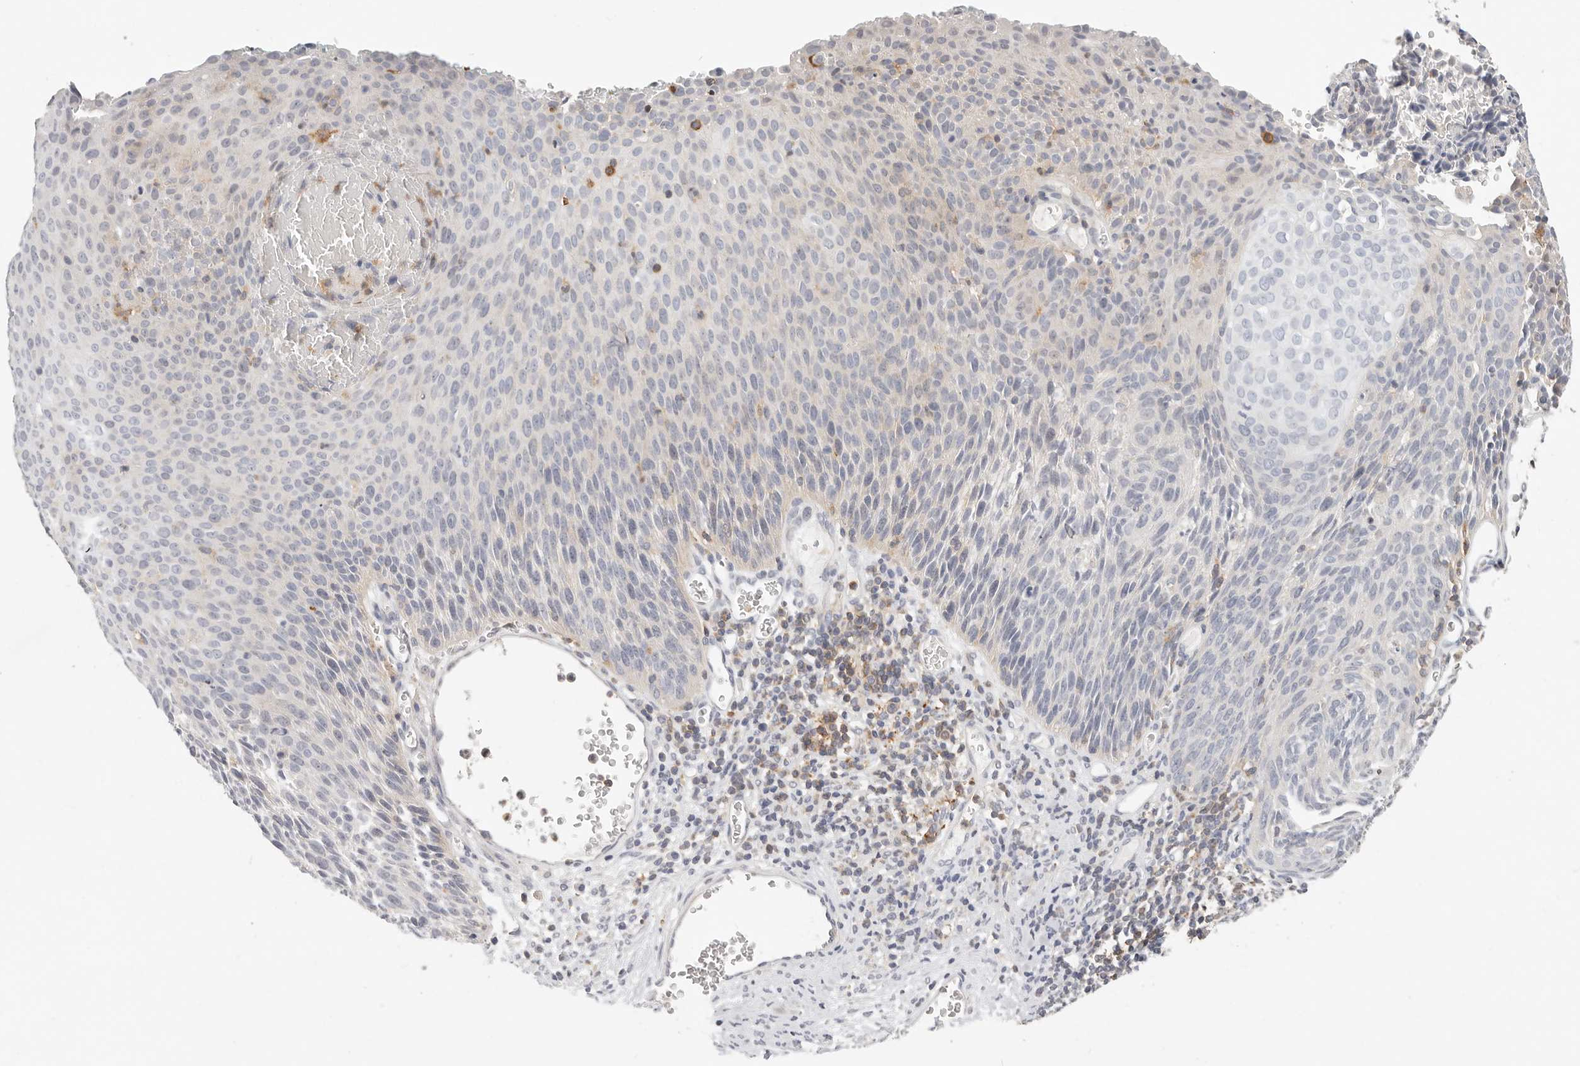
{"staining": {"intensity": "negative", "quantity": "none", "location": "none"}, "tissue": "cervical cancer", "cell_type": "Tumor cells", "image_type": "cancer", "snomed": [{"axis": "morphology", "description": "Squamous cell carcinoma, NOS"}, {"axis": "topography", "description": "Cervix"}], "caption": "DAB (3,3'-diaminobenzidine) immunohistochemical staining of cervical cancer (squamous cell carcinoma) reveals no significant expression in tumor cells.", "gene": "TMEM63B", "patient": {"sex": "female", "age": 55}}